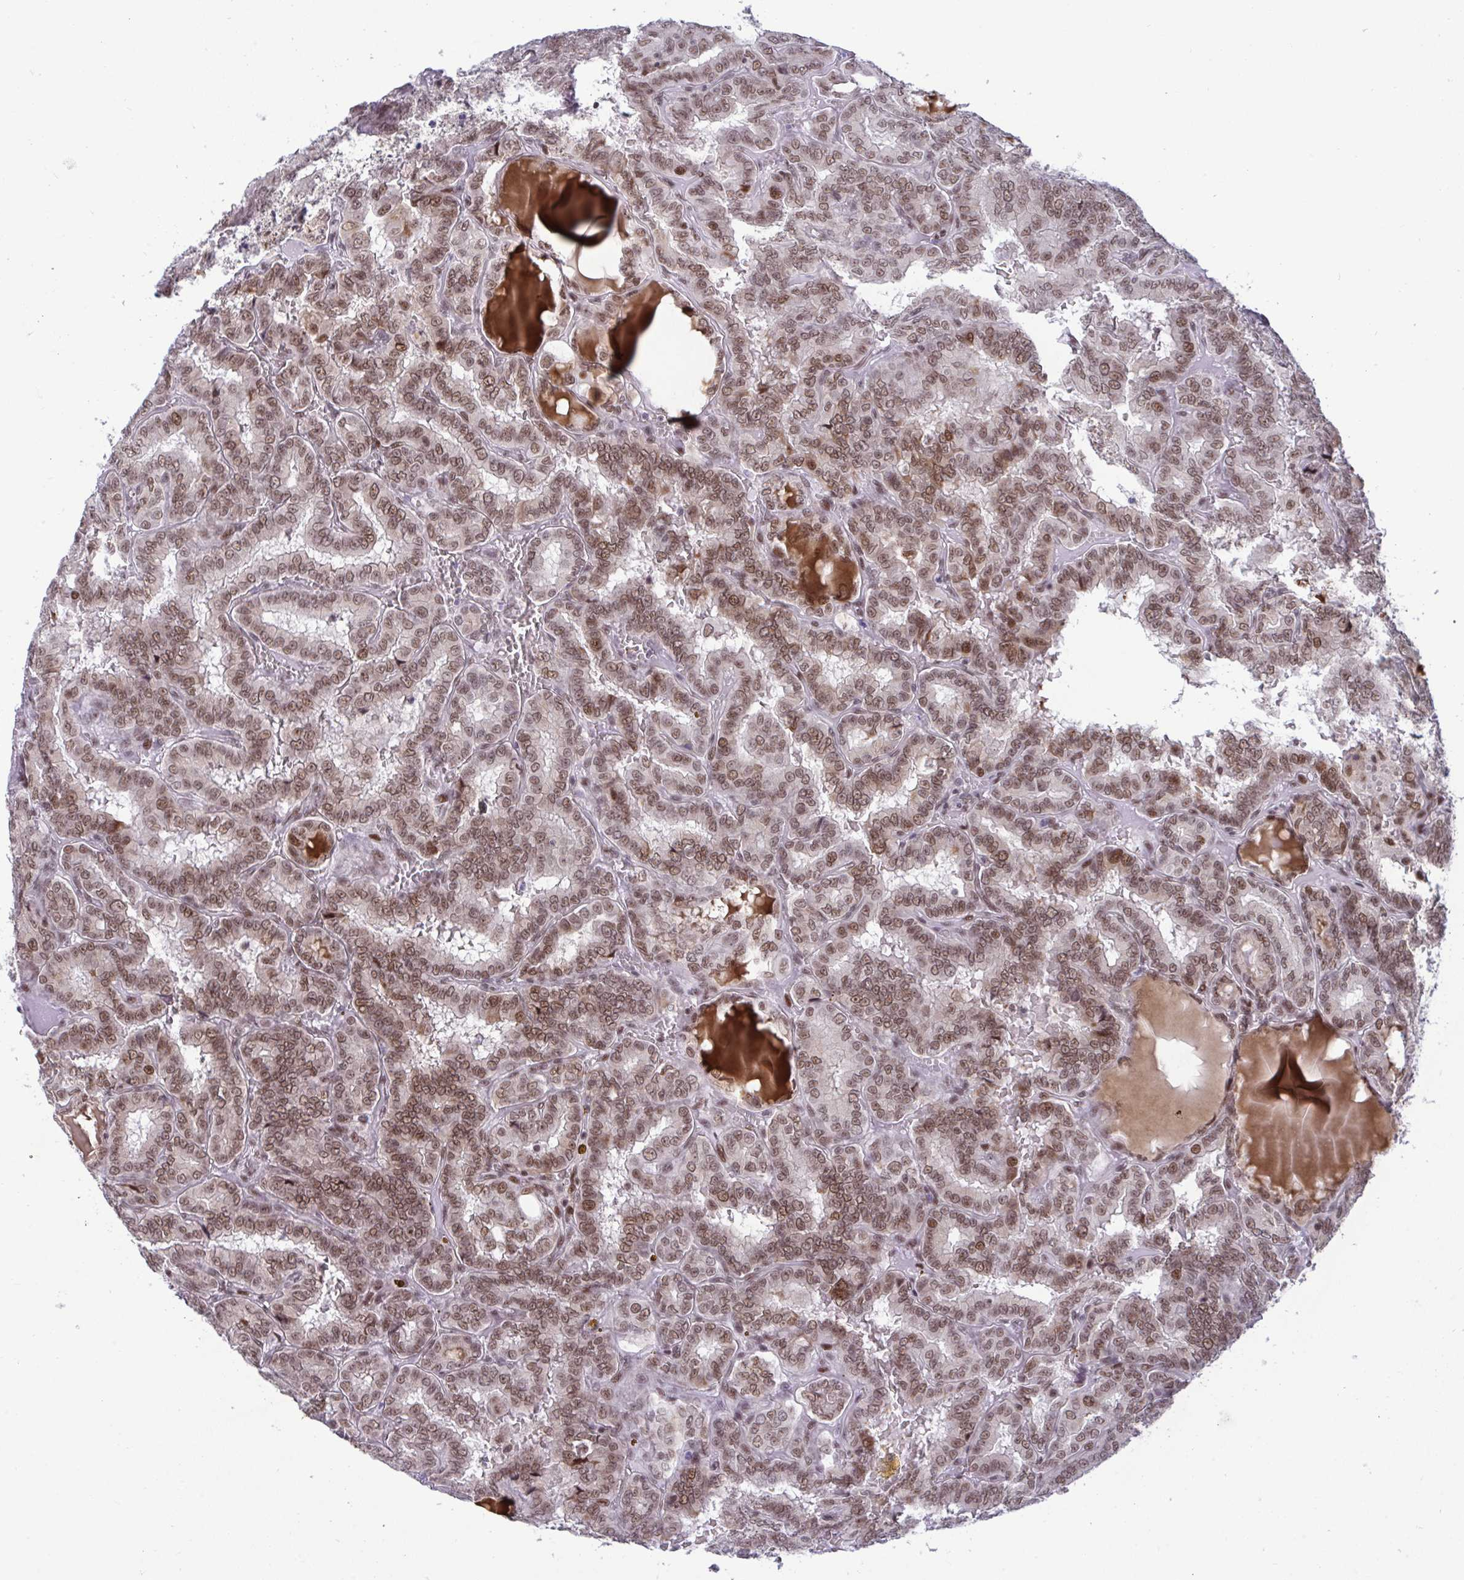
{"staining": {"intensity": "moderate", "quantity": ">75%", "location": "nuclear"}, "tissue": "thyroid cancer", "cell_type": "Tumor cells", "image_type": "cancer", "snomed": [{"axis": "morphology", "description": "Papillary adenocarcinoma, NOS"}, {"axis": "topography", "description": "Thyroid gland"}], "caption": "Tumor cells display medium levels of moderate nuclear staining in about >75% of cells in thyroid cancer (papillary adenocarcinoma). The protein is stained brown, and the nuclei are stained in blue (DAB IHC with brightfield microscopy, high magnification).", "gene": "WBP11", "patient": {"sex": "female", "age": 46}}